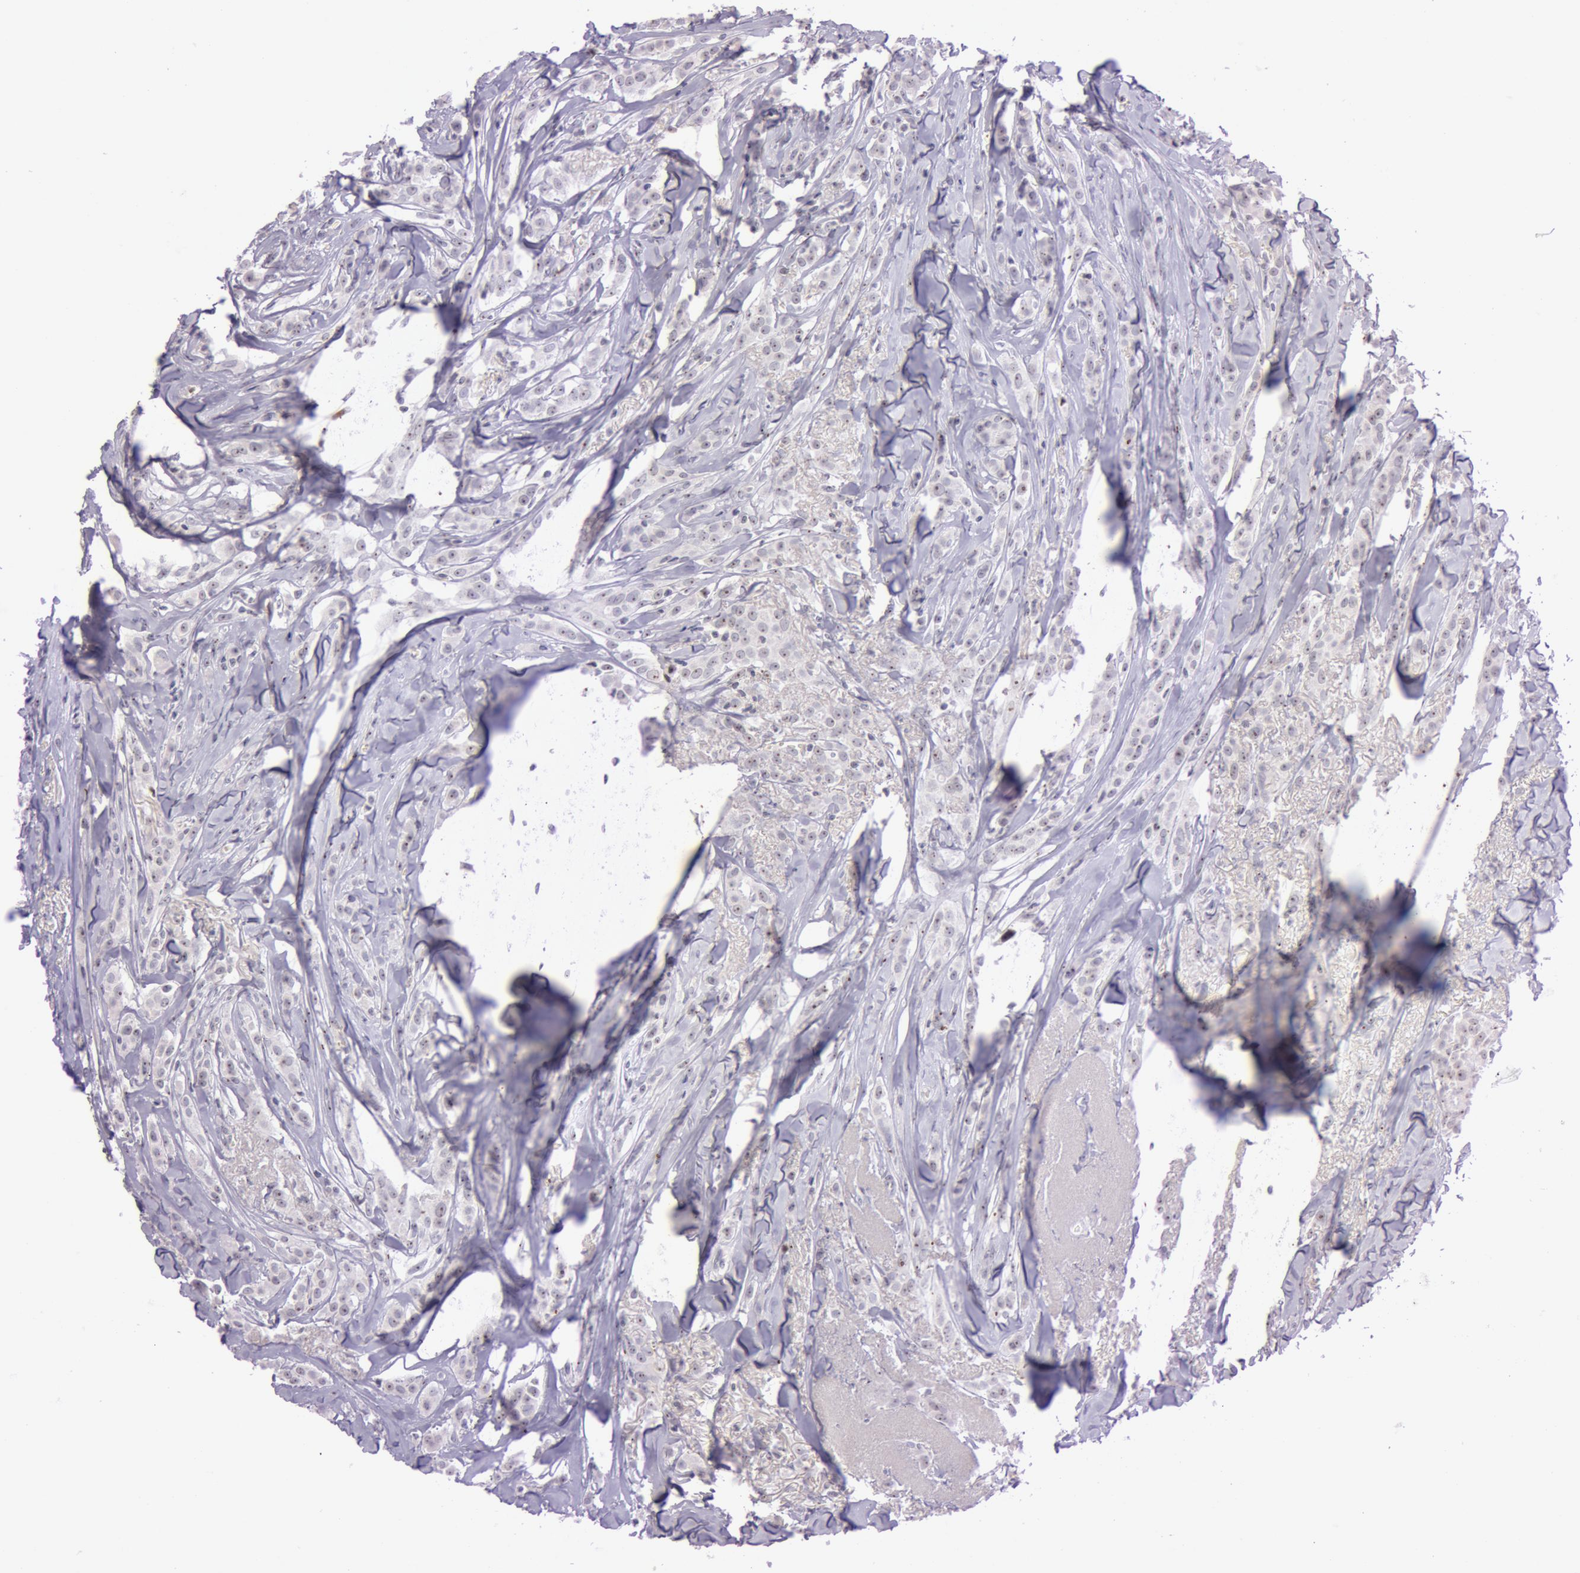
{"staining": {"intensity": "moderate", "quantity": ">75%", "location": "nuclear"}, "tissue": "breast cancer", "cell_type": "Tumor cells", "image_type": "cancer", "snomed": [{"axis": "morphology", "description": "Lobular carcinoma"}, {"axis": "topography", "description": "Breast"}], "caption": "Human lobular carcinoma (breast) stained for a protein (brown) reveals moderate nuclear positive expression in about >75% of tumor cells.", "gene": "FBL", "patient": {"sex": "female", "age": 57}}